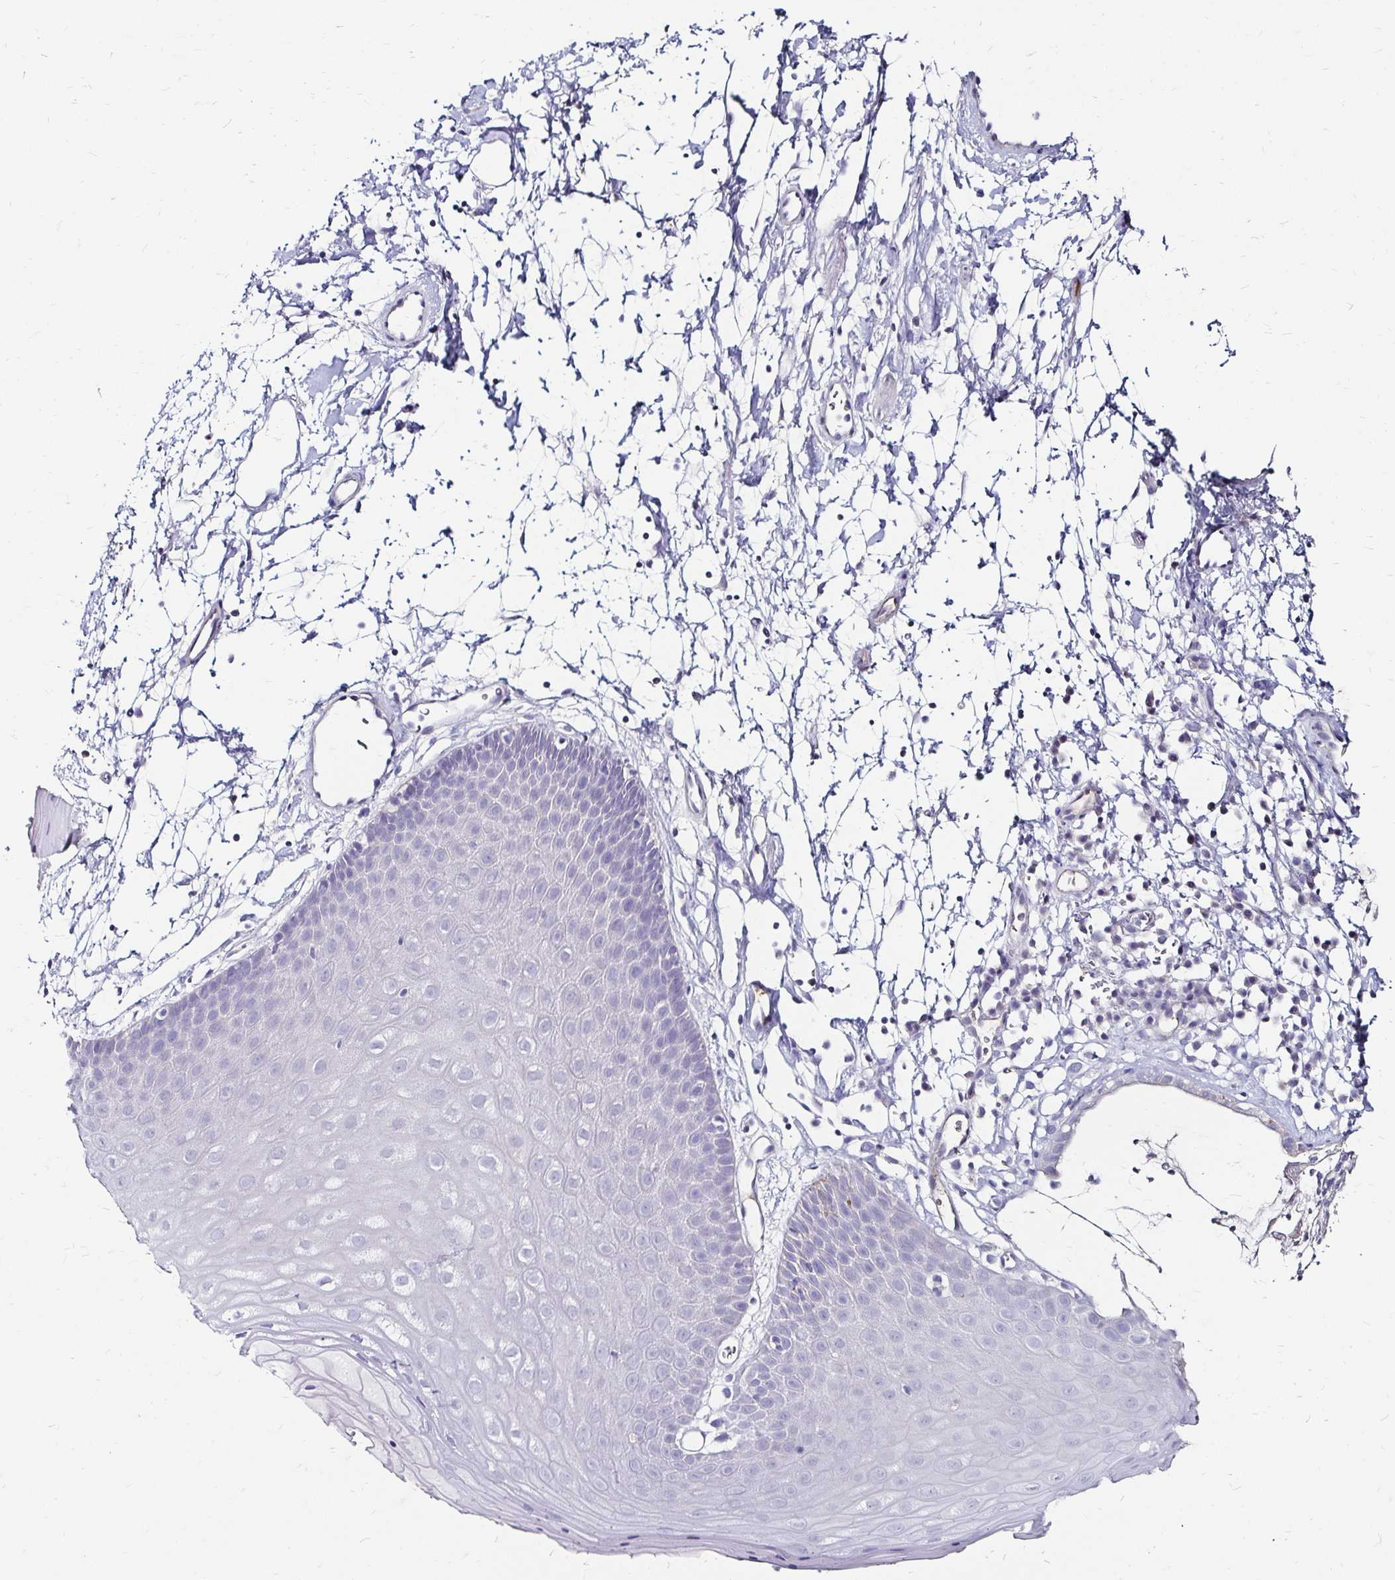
{"staining": {"intensity": "negative", "quantity": "none", "location": "none"}, "tissue": "skin", "cell_type": "Epidermal cells", "image_type": "normal", "snomed": [{"axis": "morphology", "description": "Normal tissue, NOS"}, {"axis": "topography", "description": "Anal"}], "caption": "Immunohistochemical staining of unremarkable human skin exhibits no significant positivity in epidermal cells. (DAB immunohistochemistry (IHC), high magnification).", "gene": "SCG3", "patient": {"sex": "male", "age": 53}}